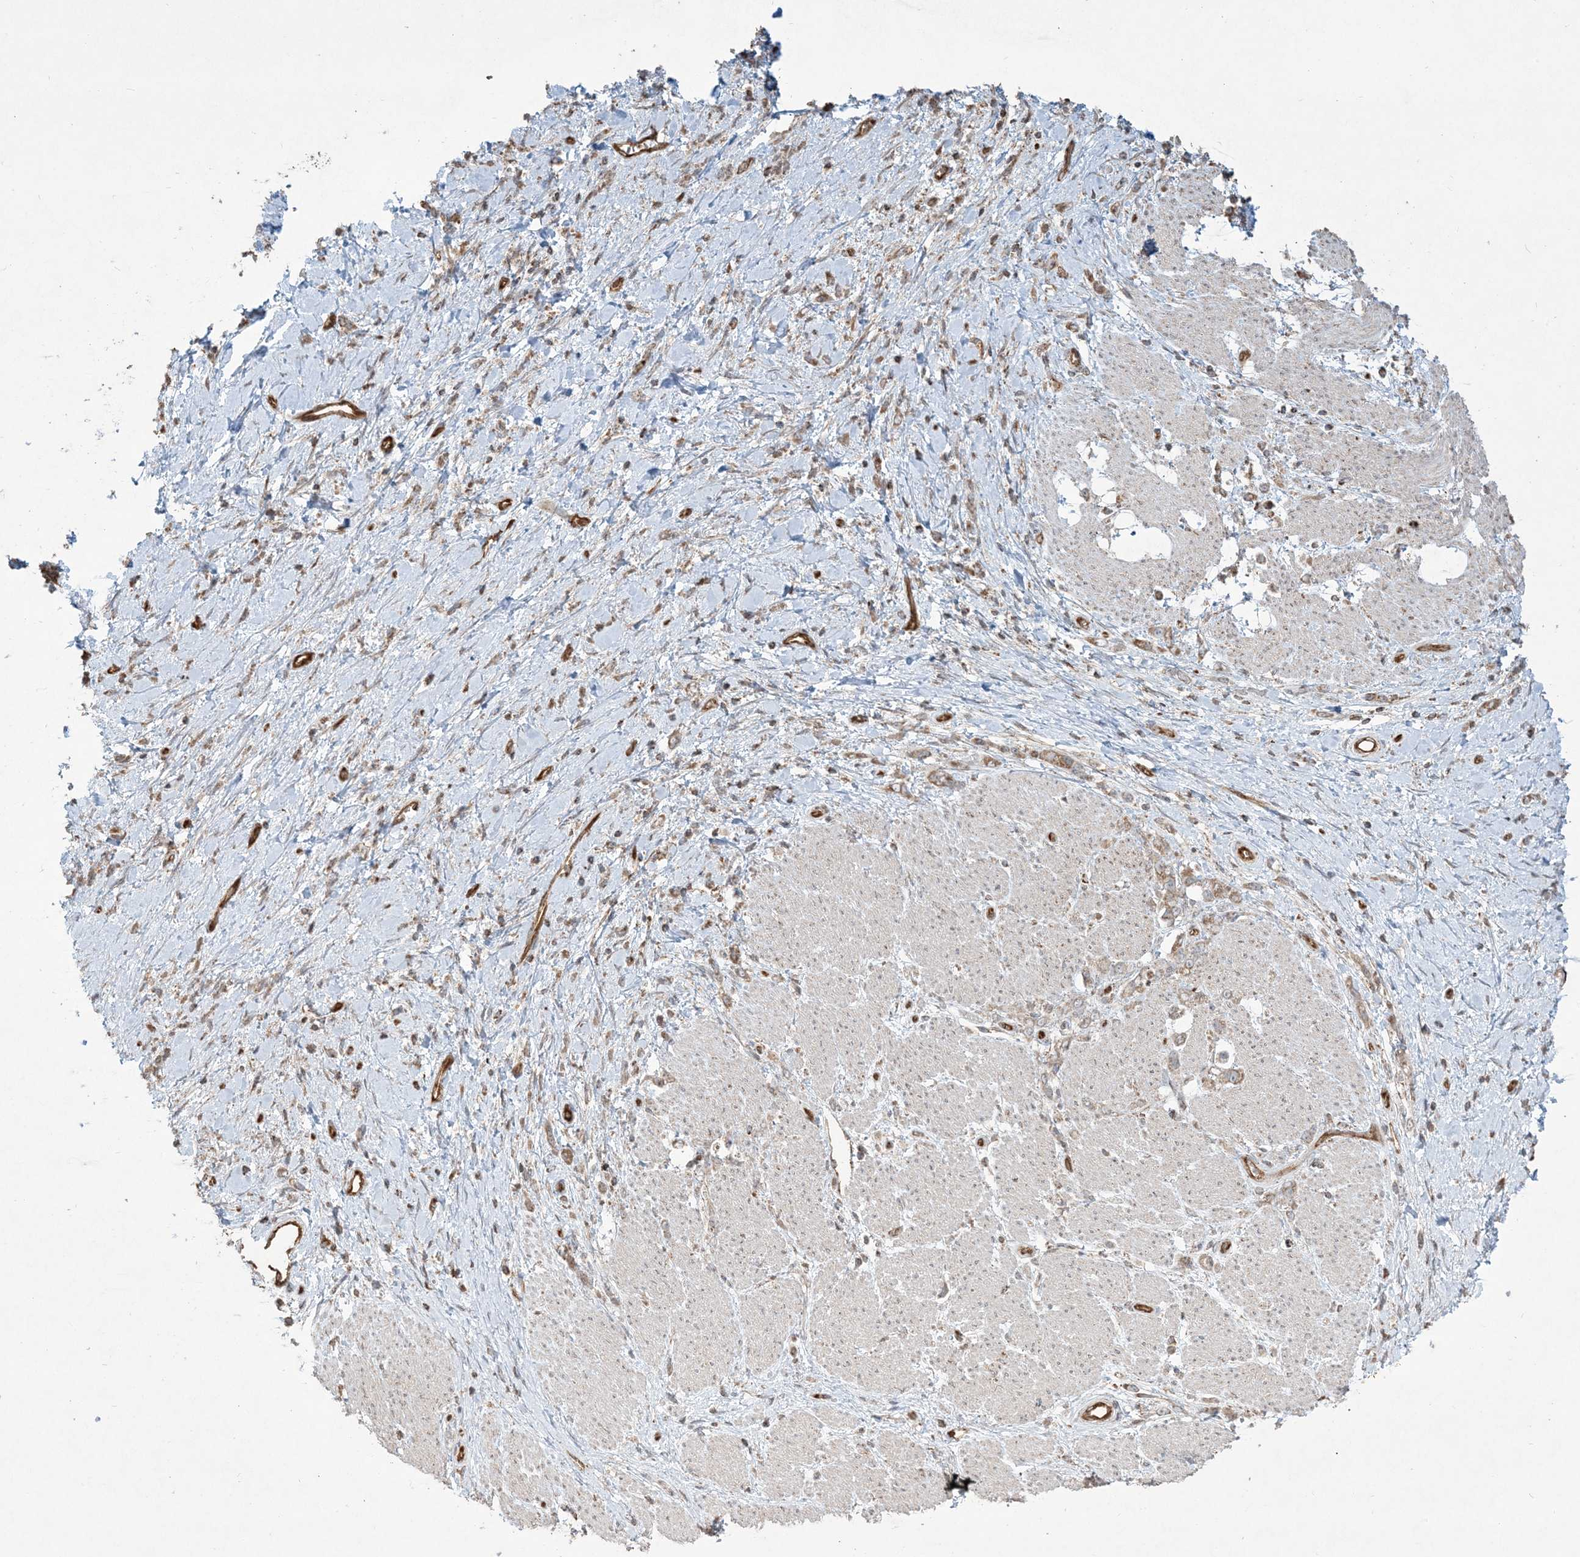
{"staining": {"intensity": "weak", "quantity": ">75%", "location": "cytoplasmic/membranous"}, "tissue": "stomach cancer", "cell_type": "Tumor cells", "image_type": "cancer", "snomed": [{"axis": "morphology", "description": "Adenocarcinoma, NOS"}, {"axis": "topography", "description": "Stomach"}], "caption": "Immunohistochemistry (IHC) (DAB (3,3'-diaminobenzidine)) staining of human stomach cancer (adenocarcinoma) shows weak cytoplasmic/membranous protein positivity in approximately >75% of tumor cells.", "gene": "PPM1F", "patient": {"sex": "female", "age": 60}}